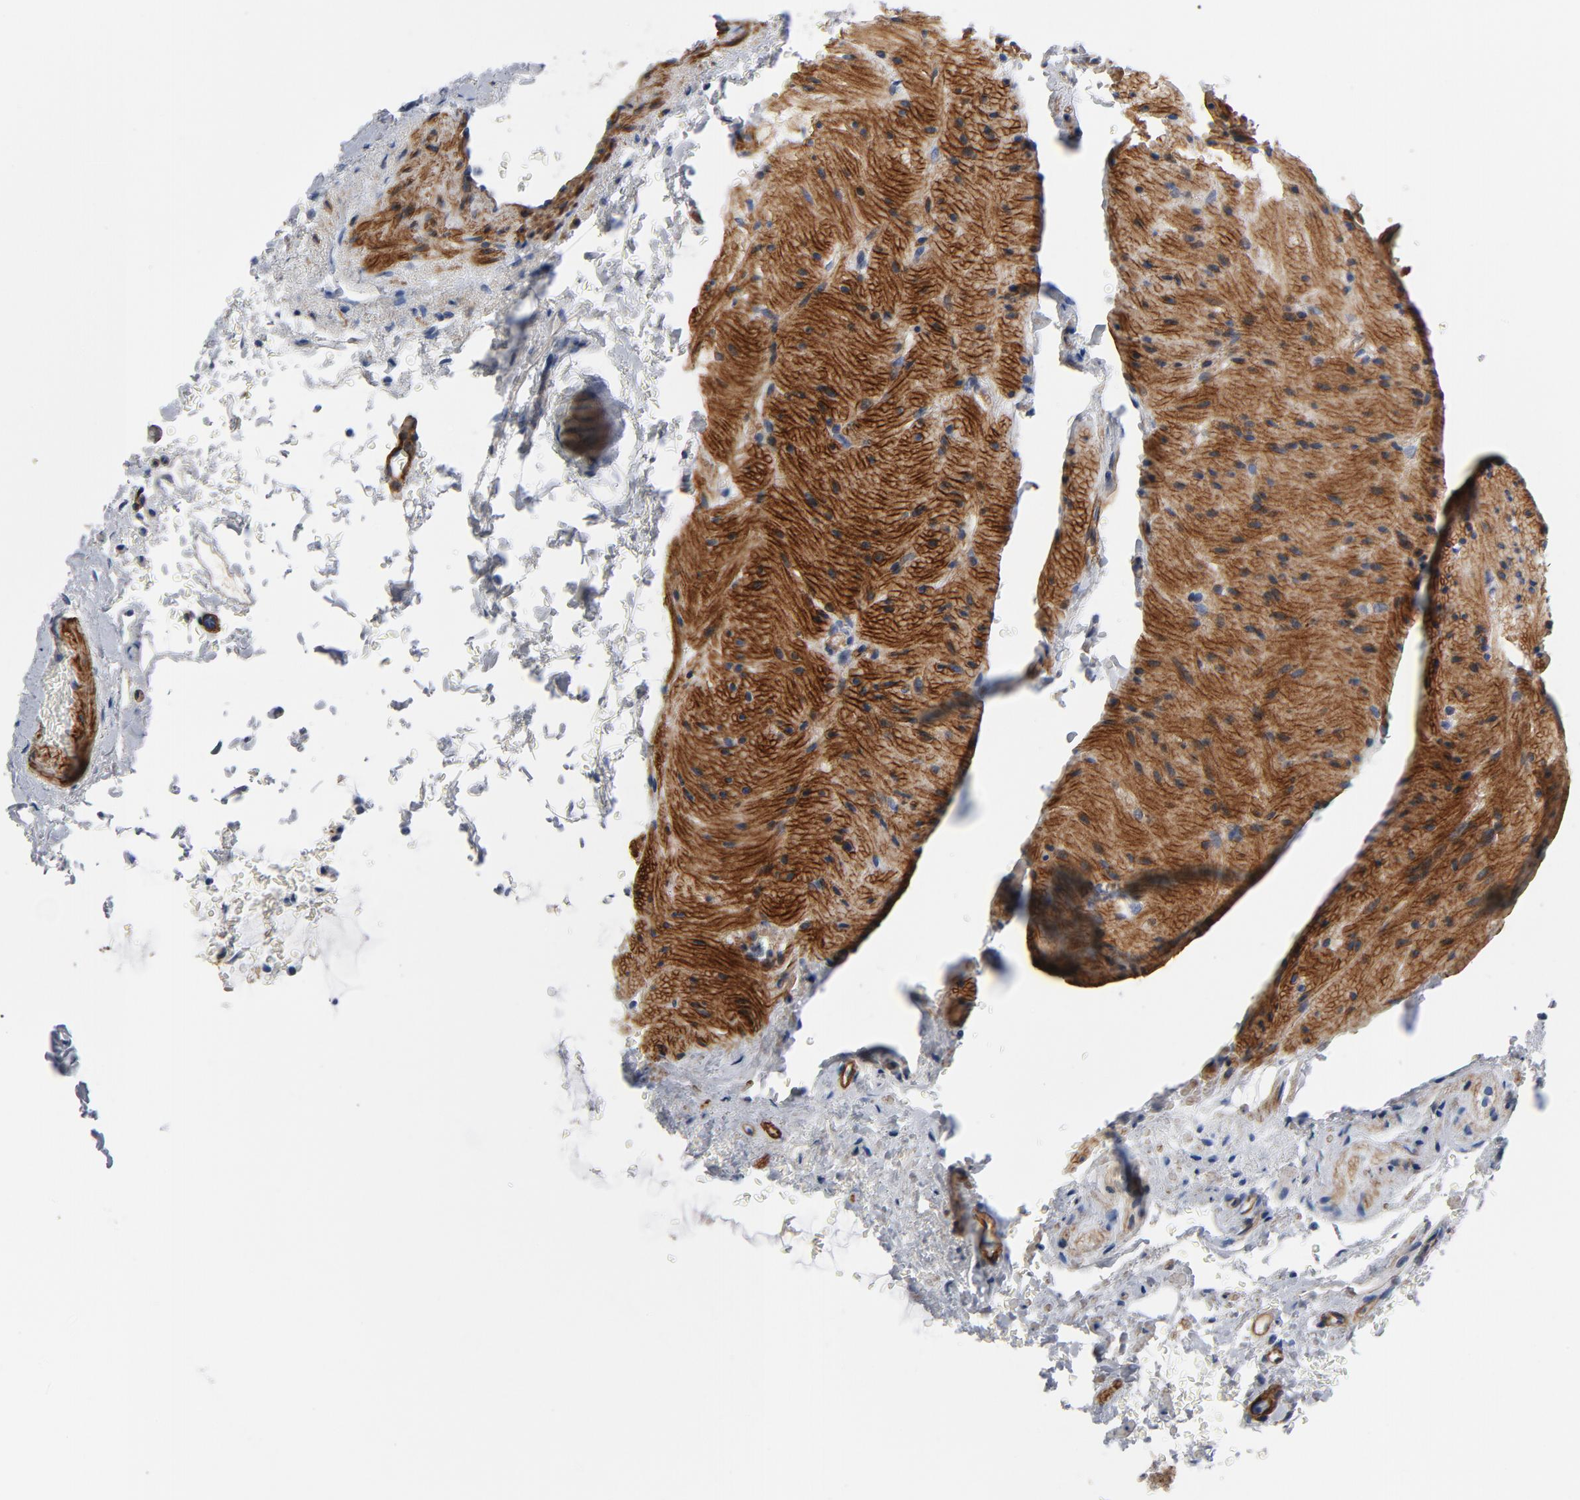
{"staining": {"intensity": "moderate", "quantity": "<25%", "location": "cytoplasmic/membranous"}, "tissue": "rectum", "cell_type": "Glandular cells", "image_type": "normal", "snomed": [{"axis": "morphology", "description": "Normal tissue, NOS"}, {"axis": "topography", "description": "Rectum"}], "caption": "DAB (3,3'-diaminobenzidine) immunohistochemical staining of unremarkable rectum exhibits moderate cytoplasmic/membranous protein expression in approximately <25% of glandular cells. (DAB IHC with brightfield microscopy, high magnification).", "gene": "LAMC1", "patient": {"sex": "male", "age": 92}}